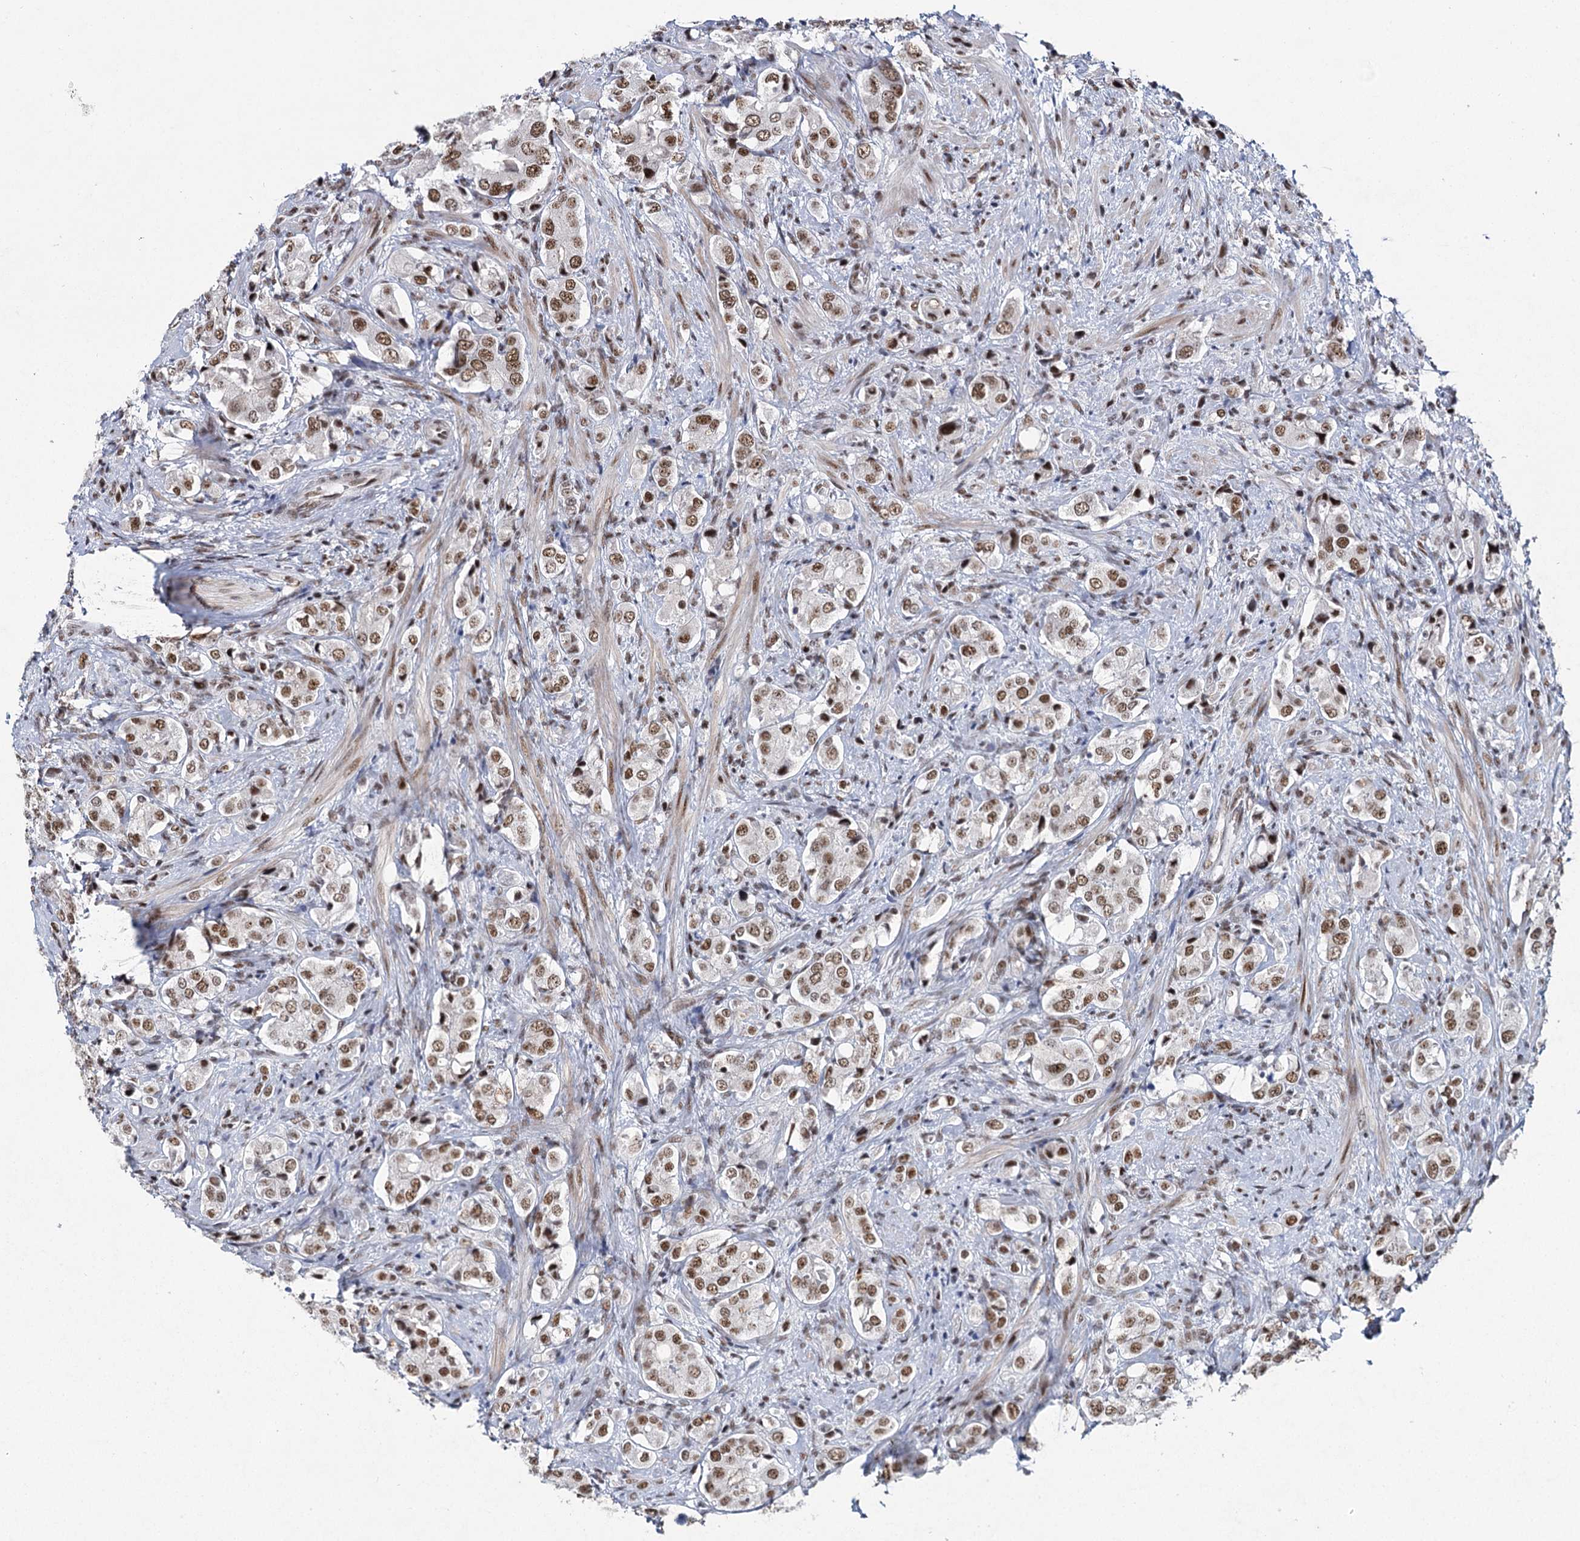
{"staining": {"intensity": "moderate", "quantity": ">75%", "location": "nuclear"}, "tissue": "prostate cancer", "cell_type": "Tumor cells", "image_type": "cancer", "snomed": [{"axis": "morphology", "description": "Adenocarcinoma, High grade"}, {"axis": "topography", "description": "Prostate"}], "caption": "High-grade adenocarcinoma (prostate) tissue demonstrates moderate nuclear expression in about >75% of tumor cells", "gene": "SCAF8", "patient": {"sex": "male", "age": 65}}